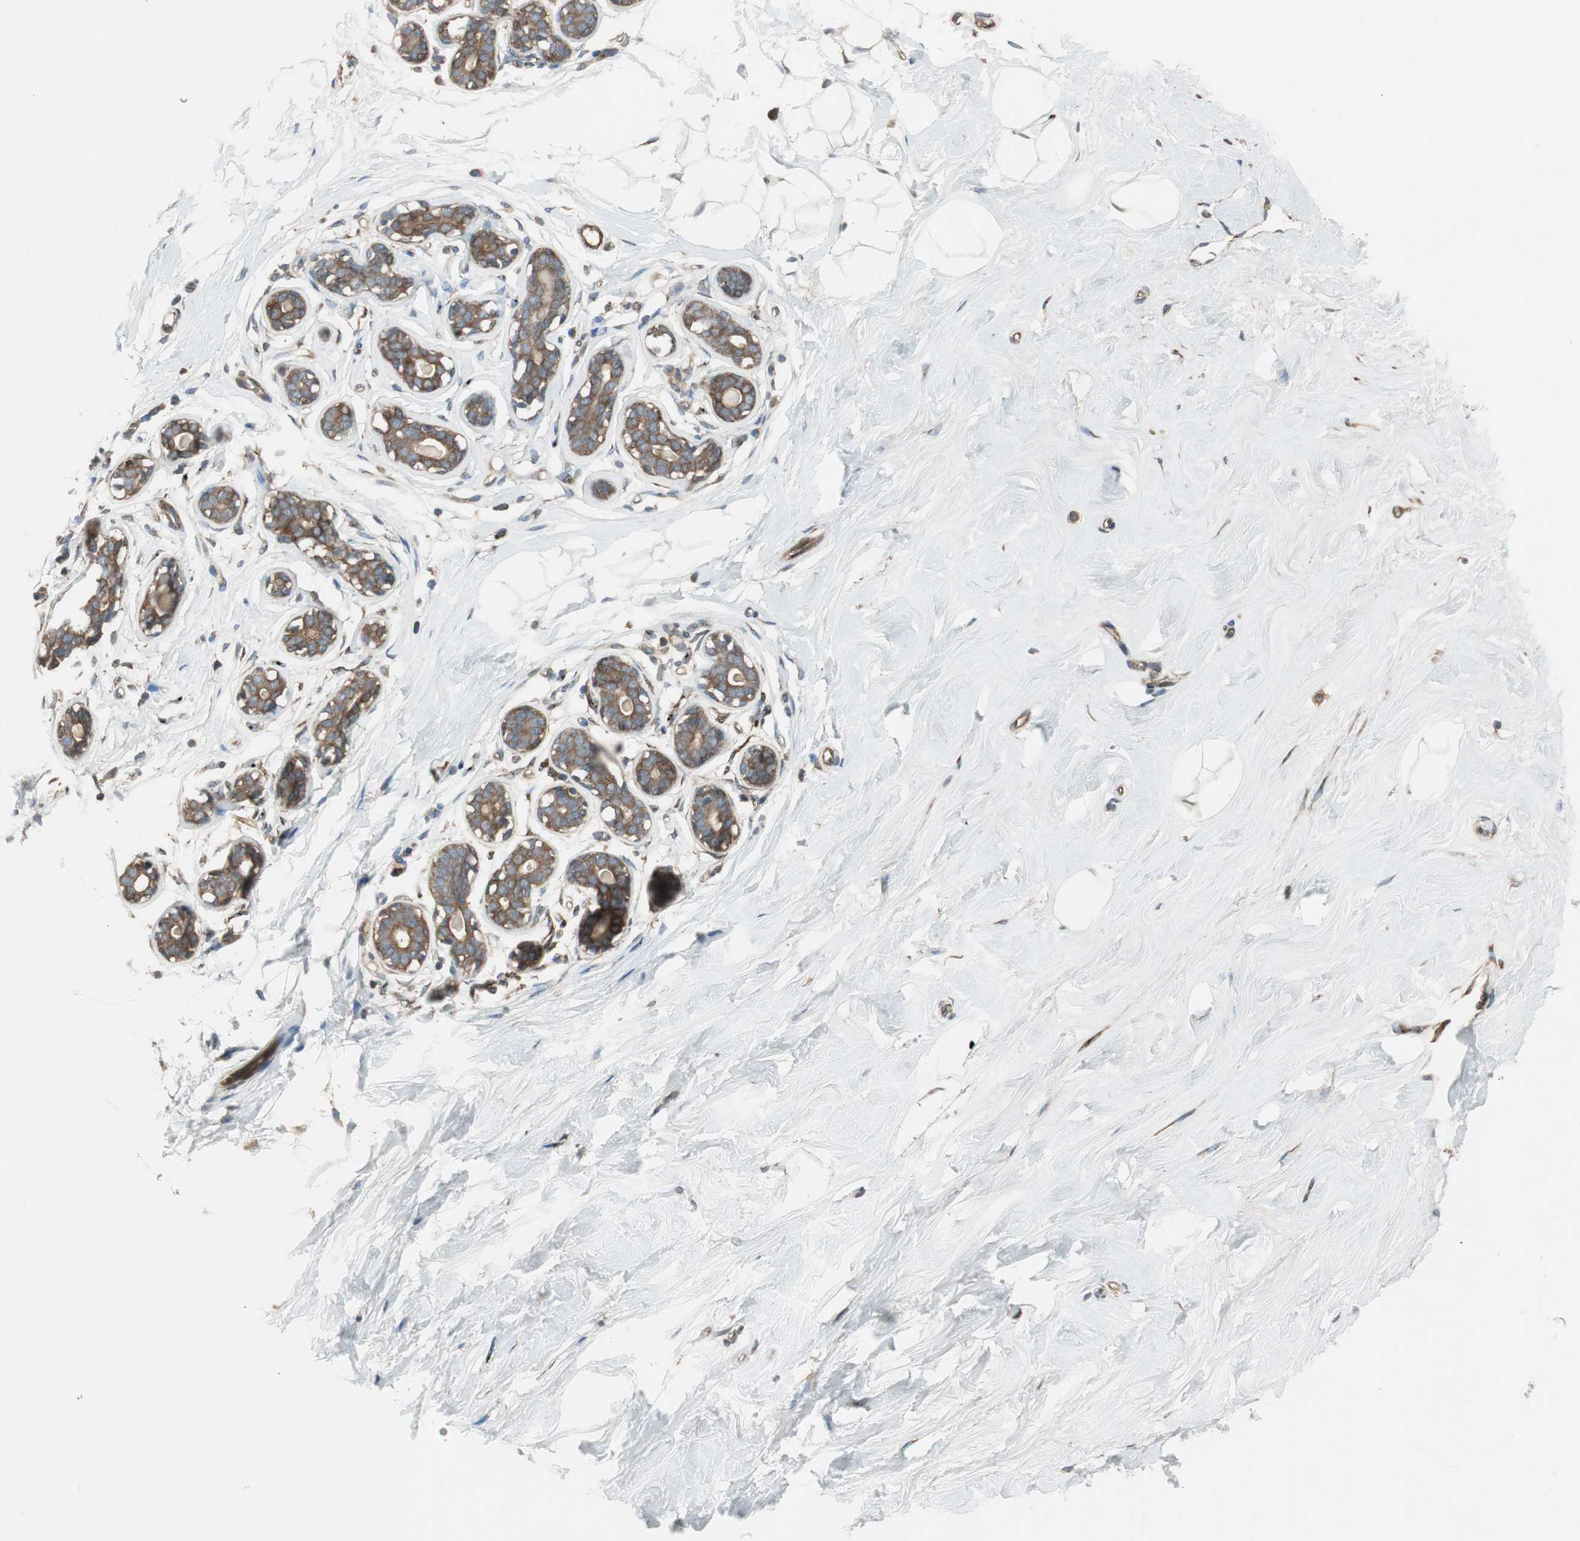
{"staining": {"intensity": "negative", "quantity": "none", "location": "none"}, "tissue": "breast", "cell_type": "Adipocytes", "image_type": "normal", "snomed": [{"axis": "morphology", "description": "Normal tissue, NOS"}, {"axis": "topography", "description": "Breast"}], "caption": "Immunohistochemistry (IHC) of unremarkable human breast demonstrates no expression in adipocytes.", "gene": "PRKG1", "patient": {"sex": "female", "age": 23}}